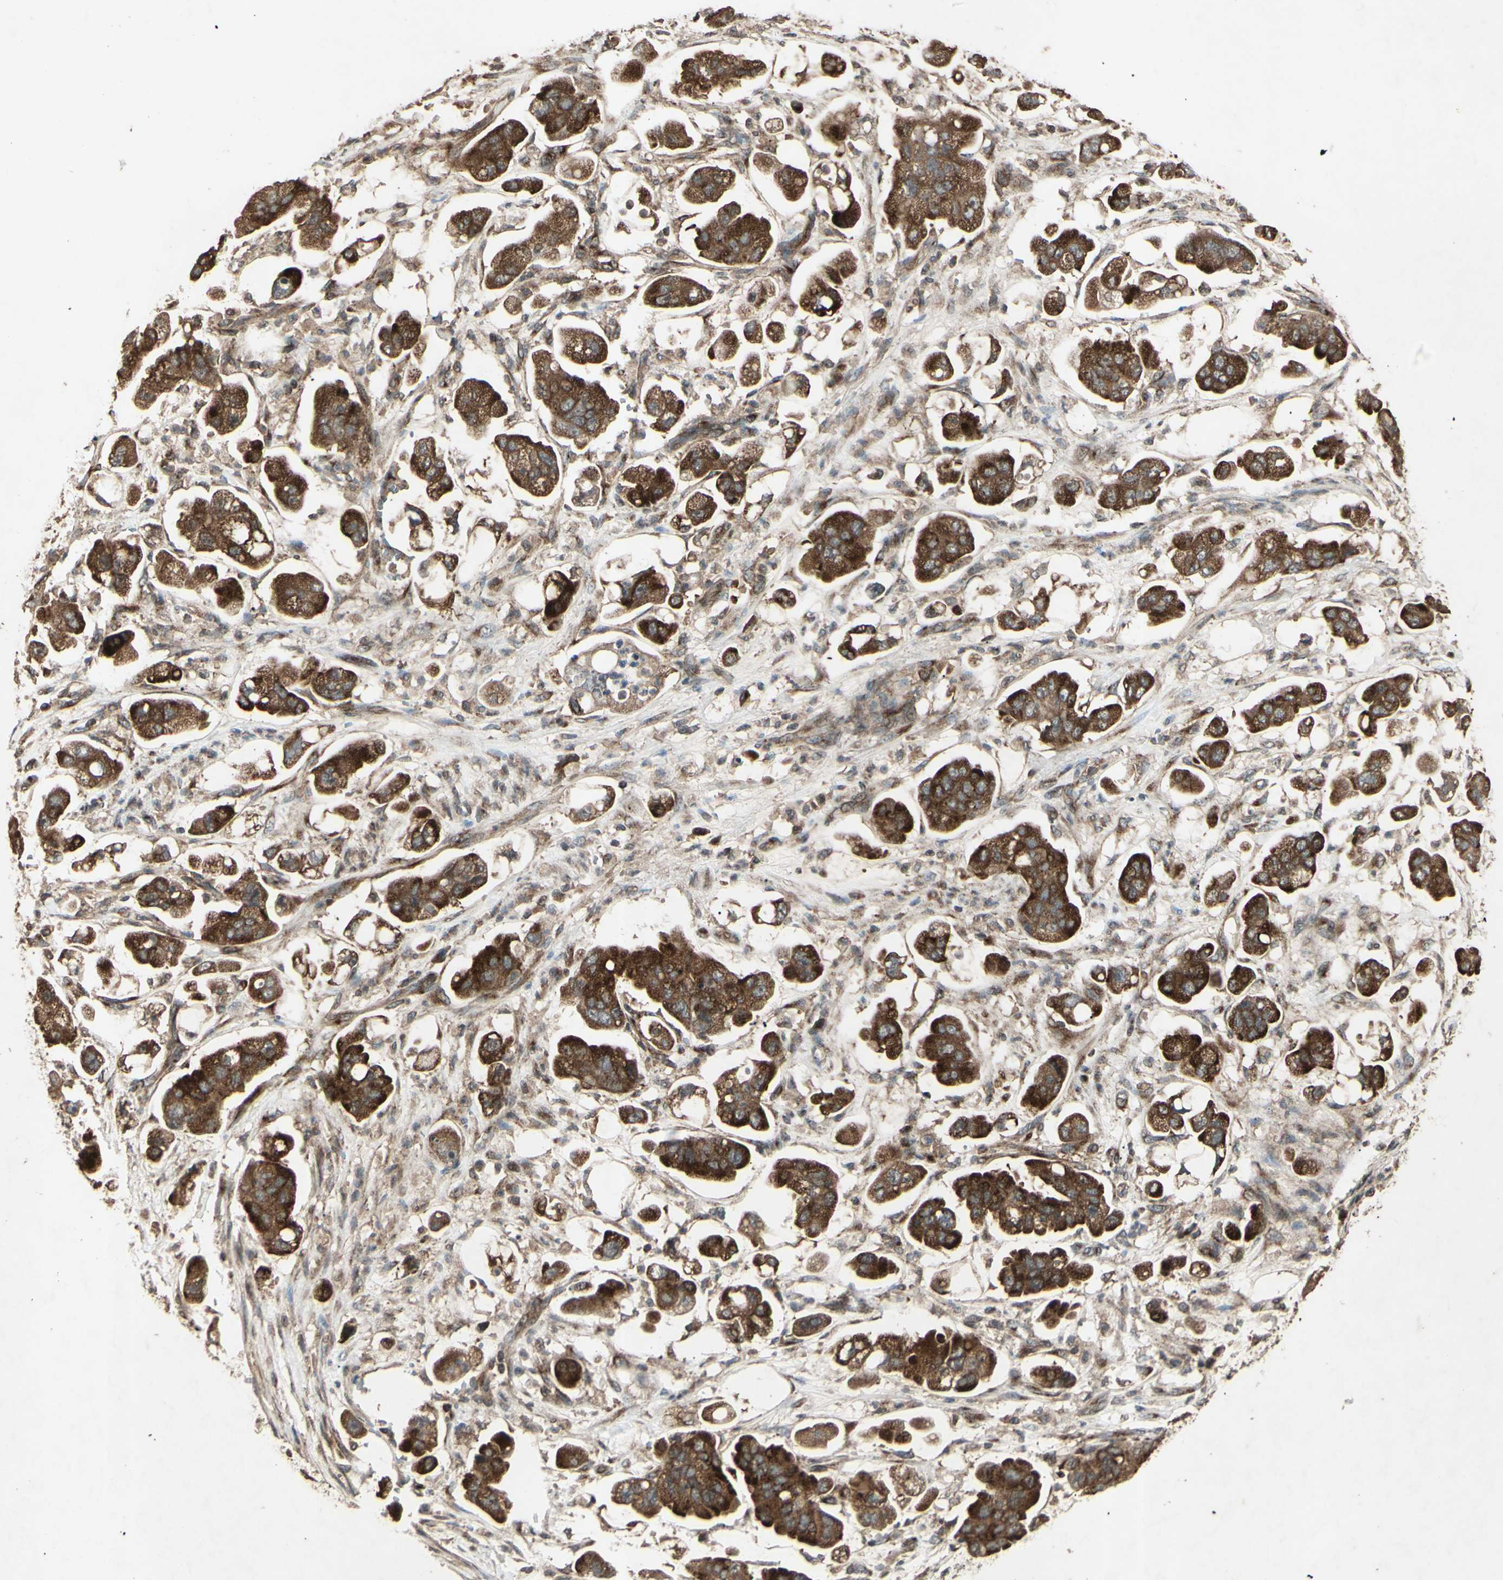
{"staining": {"intensity": "strong", "quantity": ">75%", "location": "cytoplasmic/membranous"}, "tissue": "stomach cancer", "cell_type": "Tumor cells", "image_type": "cancer", "snomed": [{"axis": "morphology", "description": "Adenocarcinoma, NOS"}, {"axis": "topography", "description": "Stomach"}], "caption": "Strong cytoplasmic/membranous staining for a protein is appreciated in about >75% of tumor cells of adenocarcinoma (stomach) using immunohistochemistry.", "gene": "AP1G1", "patient": {"sex": "male", "age": 62}}